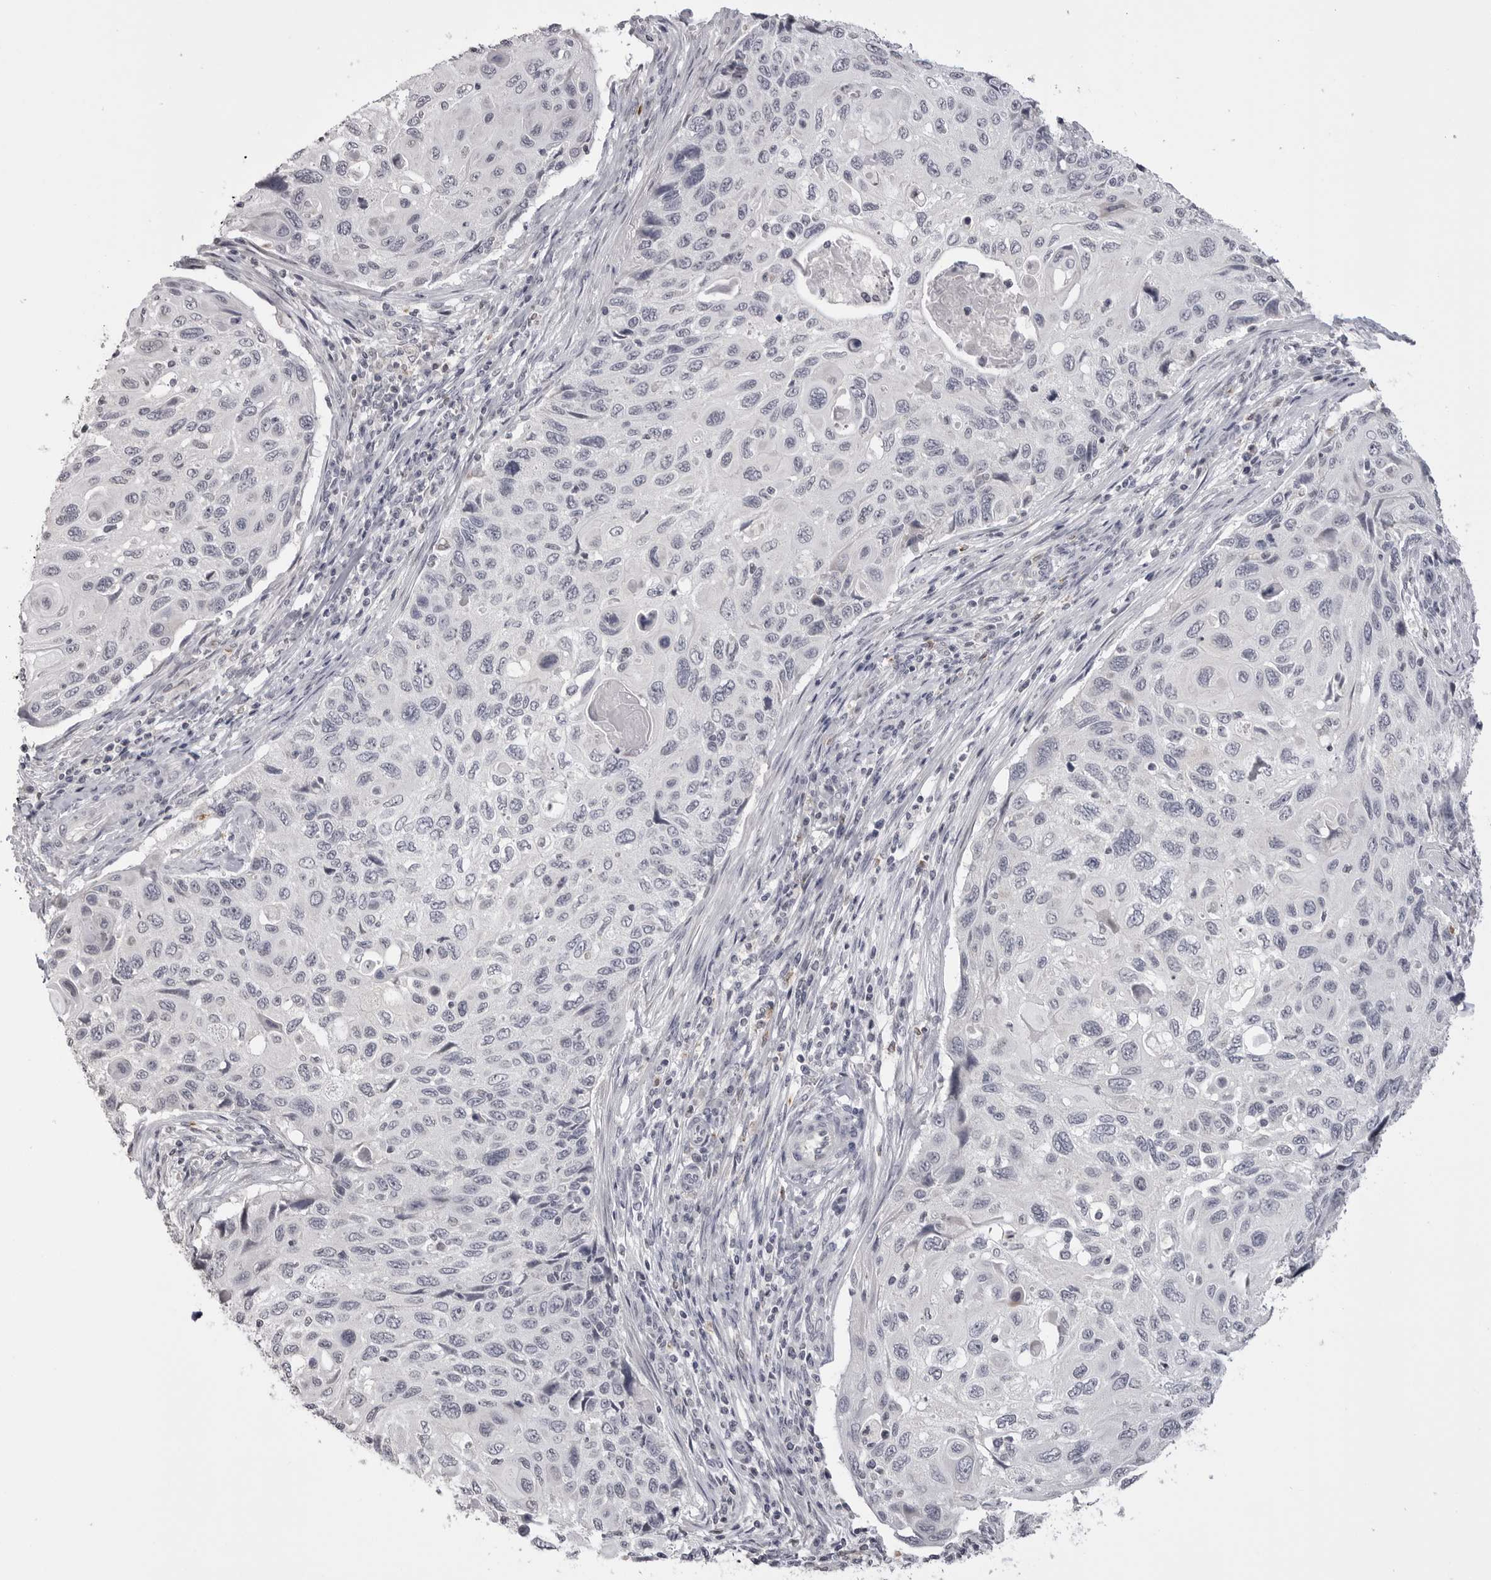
{"staining": {"intensity": "negative", "quantity": "none", "location": "none"}, "tissue": "cervical cancer", "cell_type": "Tumor cells", "image_type": "cancer", "snomed": [{"axis": "morphology", "description": "Squamous cell carcinoma, NOS"}, {"axis": "topography", "description": "Cervix"}], "caption": "High magnification brightfield microscopy of cervical squamous cell carcinoma stained with DAB (3,3'-diaminobenzidine) (brown) and counterstained with hematoxylin (blue): tumor cells show no significant staining.", "gene": "GPN2", "patient": {"sex": "female", "age": 70}}